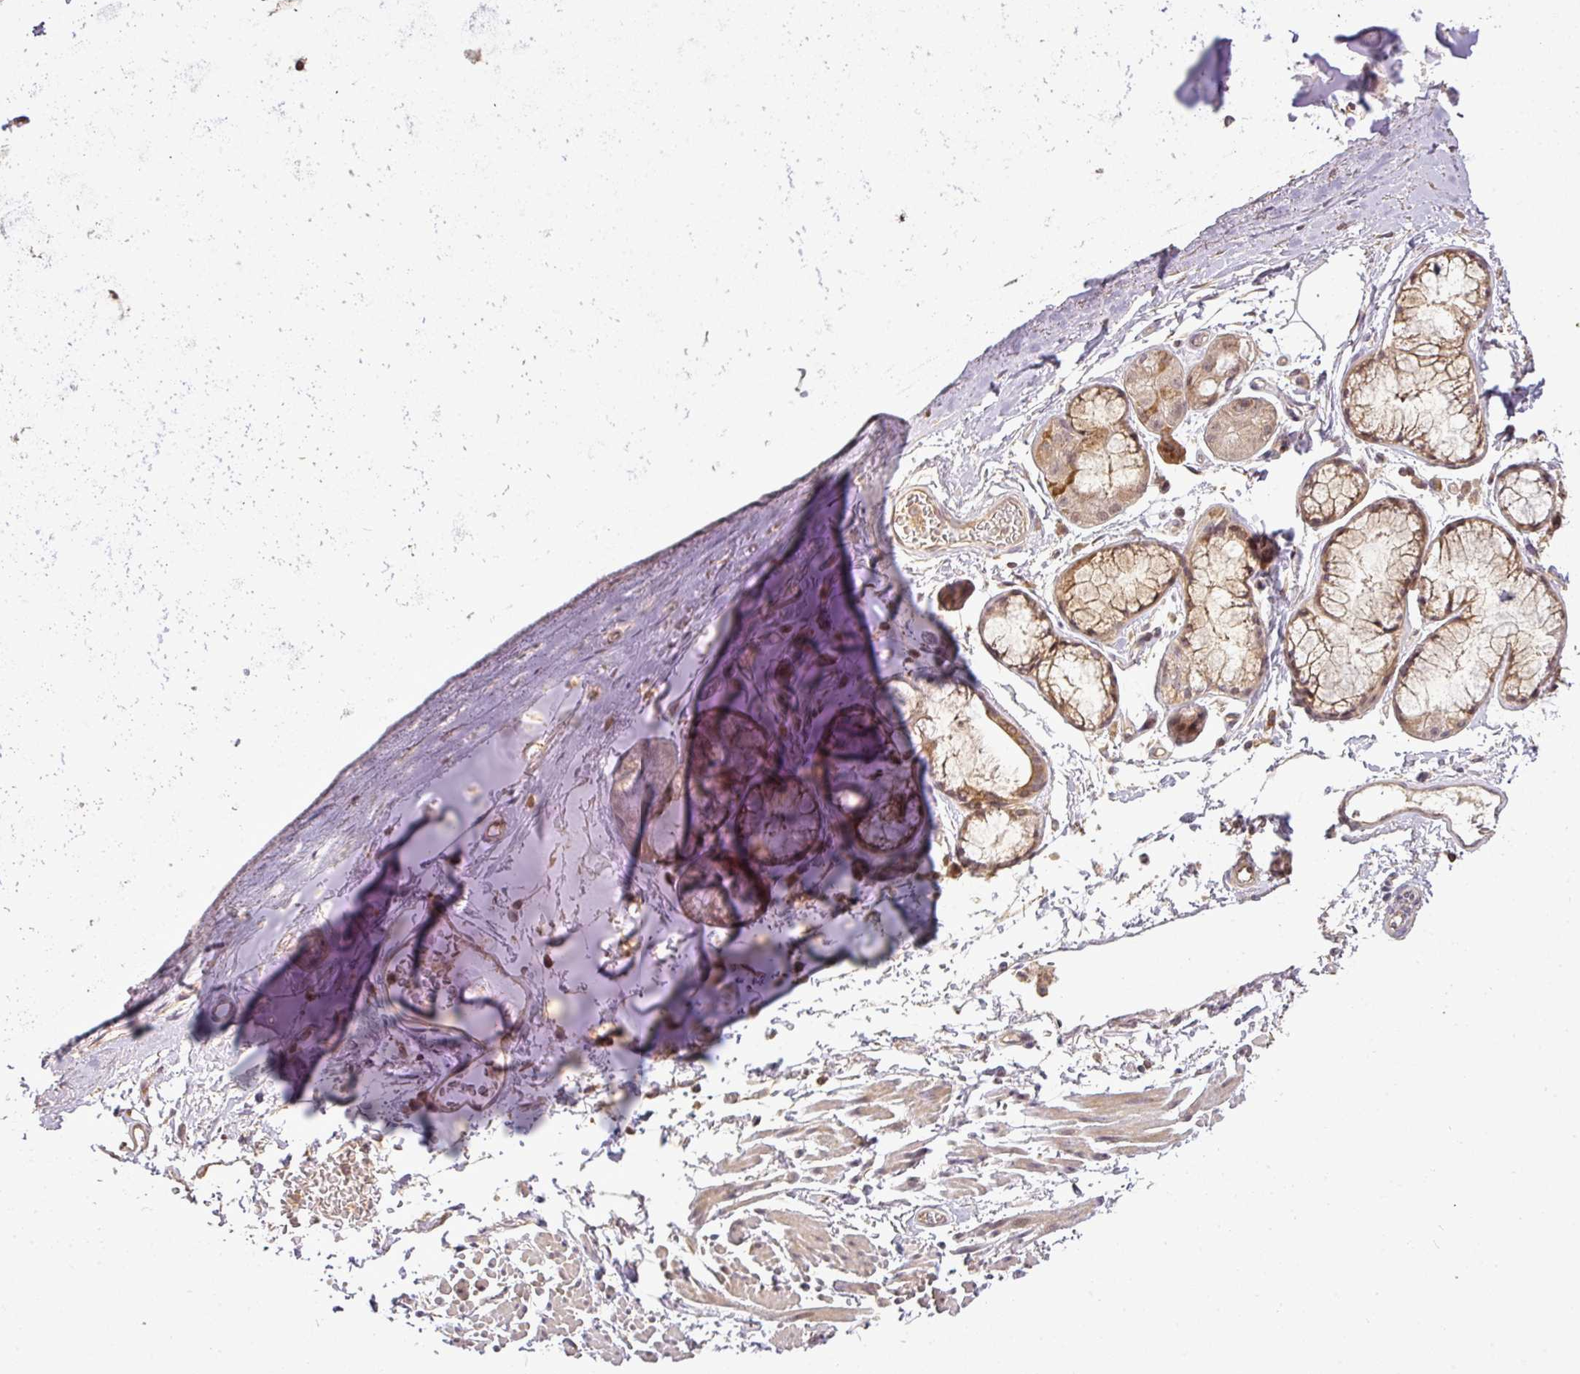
{"staining": {"intensity": "moderate", "quantity": ">75%", "location": "cytoplasmic/membranous"}, "tissue": "soft tissue", "cell_type": "Fibroblasts", "image_type": "normal", "snomed": [{"axis": "morphology", "description": "Normal tissue, NOS"}, {"axis": "topography", "description": "Cartilage tissue"}], "caption": "Immunohistochemical staining of normal soft tissue exhibits >75% levels of moderate cytoplasmic/membranous protein expression in approximately >75% of fibroblasts.", "gene": "FAIM", "patient": {"sex": "male", "age": 73}}